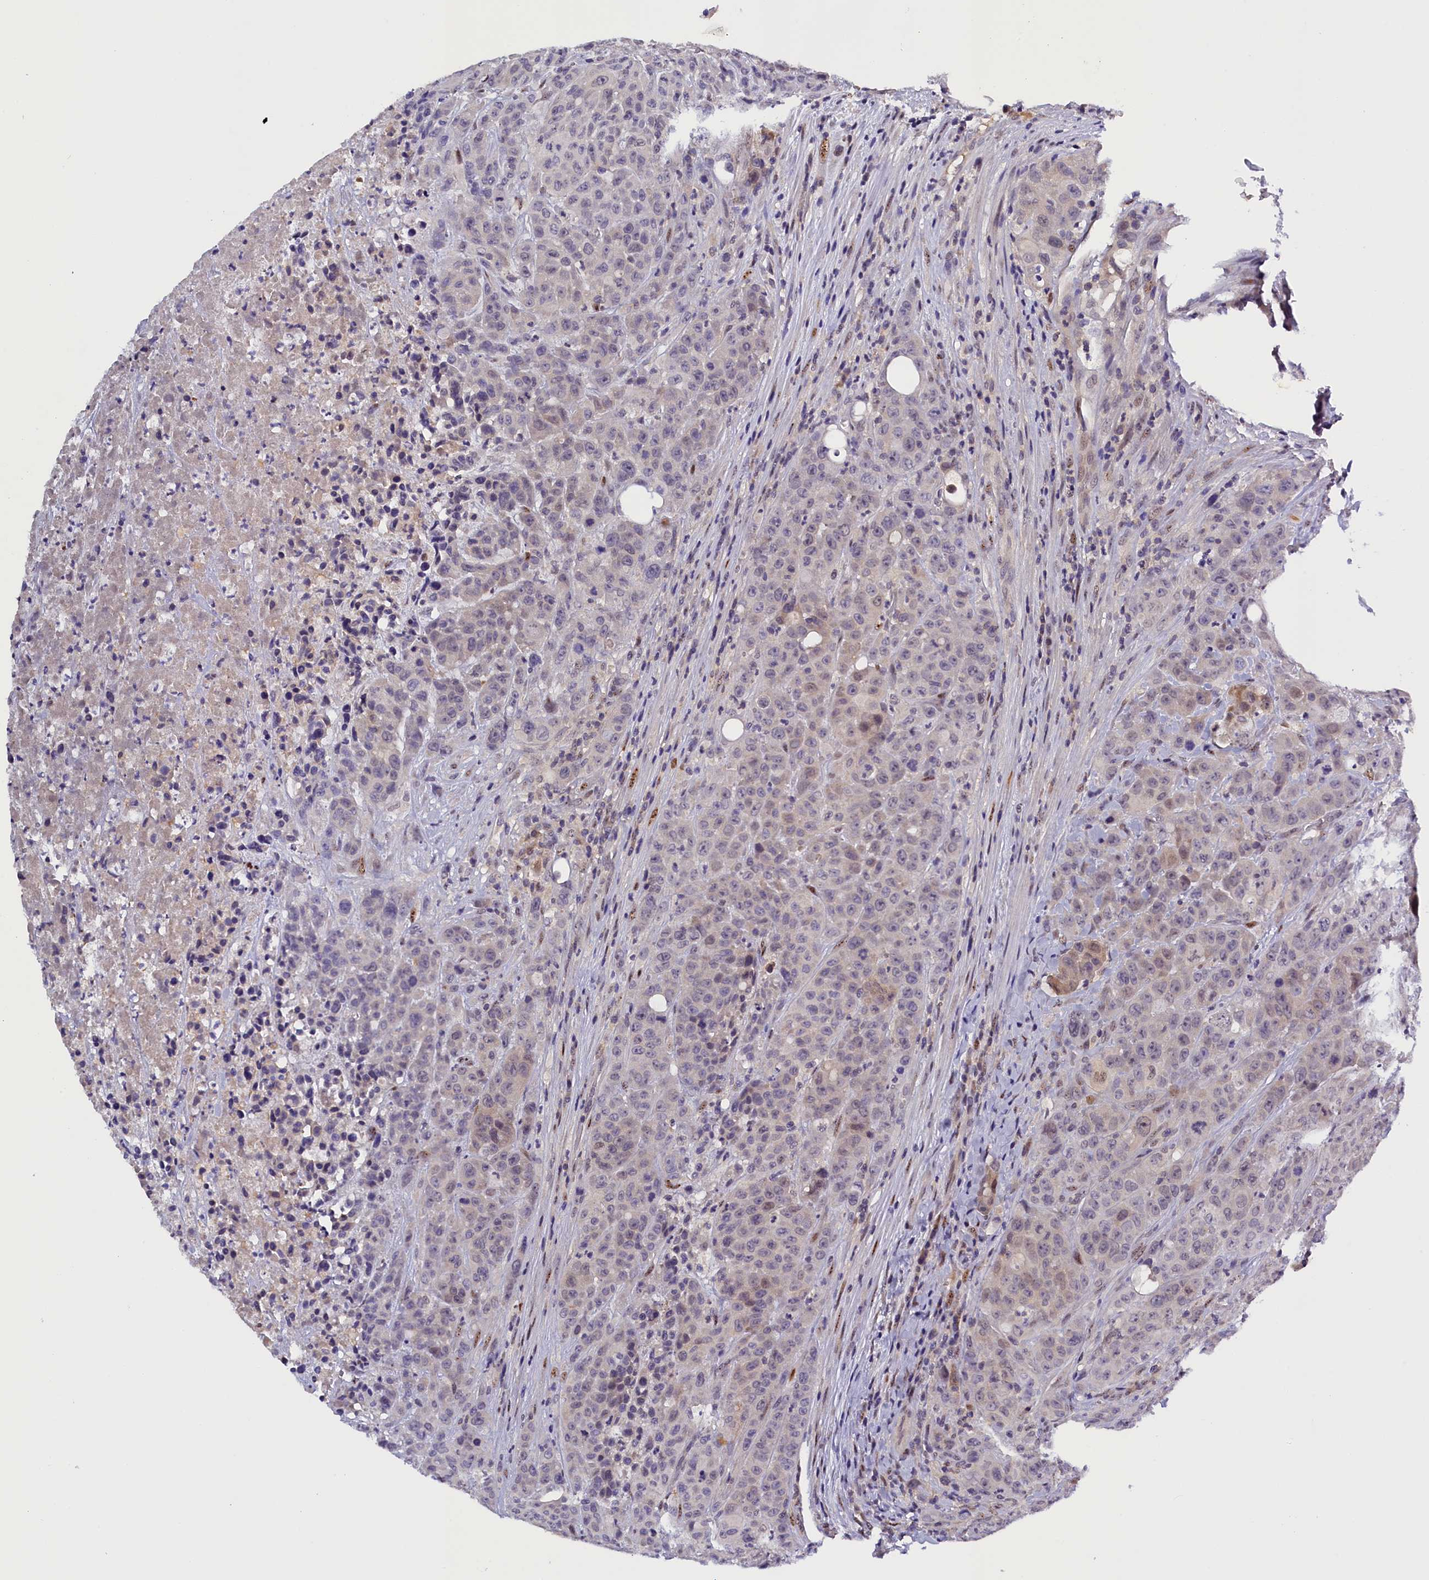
{"staining": {"intensity": "negative", "quantity": "none", "location": "none"}, "tissue": "colorectal cancer", "cell_type": "Tumor cells", "image_type": "cancer", "snomed": [{"axis": "morphology", "description": "Adenocarcinoma, NOS"}, {"axis": "topography", "description": "Colon"}], "caption": "This is an immunohistochemistry photomicrograph of human colorectal cancer (adenocarcinoma). There is no staining in tumor cells.", "gene": "ENKD1", "patient": {"sex": "male", "age": 62}}